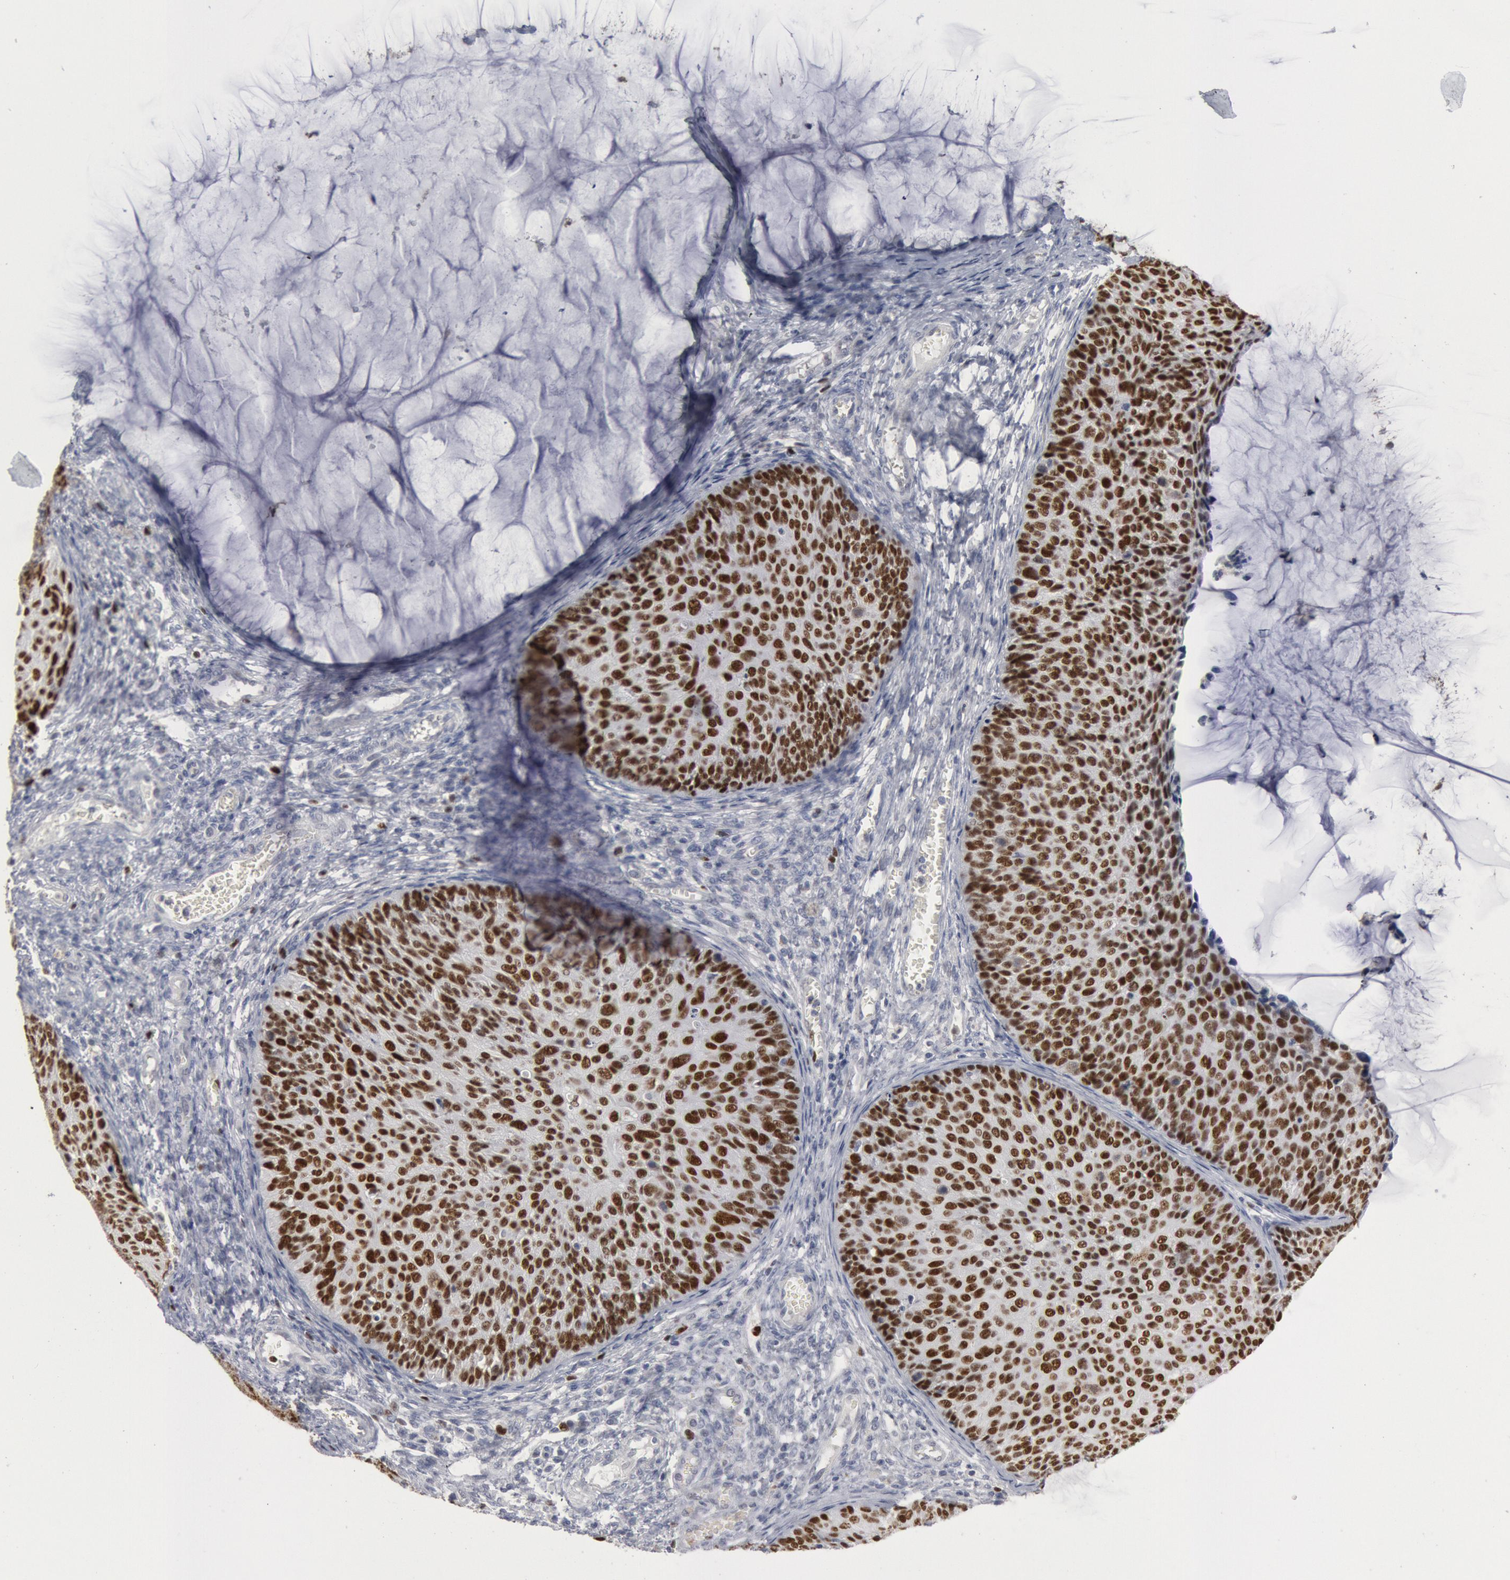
{"staining": {"intensity": "strong", "quantity": ">75%", "location": "nuclear"}, "tissue": "cervical cancer", "cell_type": "Tumor cells", "image_type": "cancer", "snomed": [{"axis": "morphology", "description": "Squamous cell carcinoma, NOS"}, {"axis": "topography", "description": "Cervix"}], "caption": "Squamous cell carcinoma (cervical) was stained to show a protein in brown. There is high levels of strong nuclear positivity in approximately >75% of tumor cells.", "gene": "WDHD1", "patient": {"sex": "female", "age": 36}}